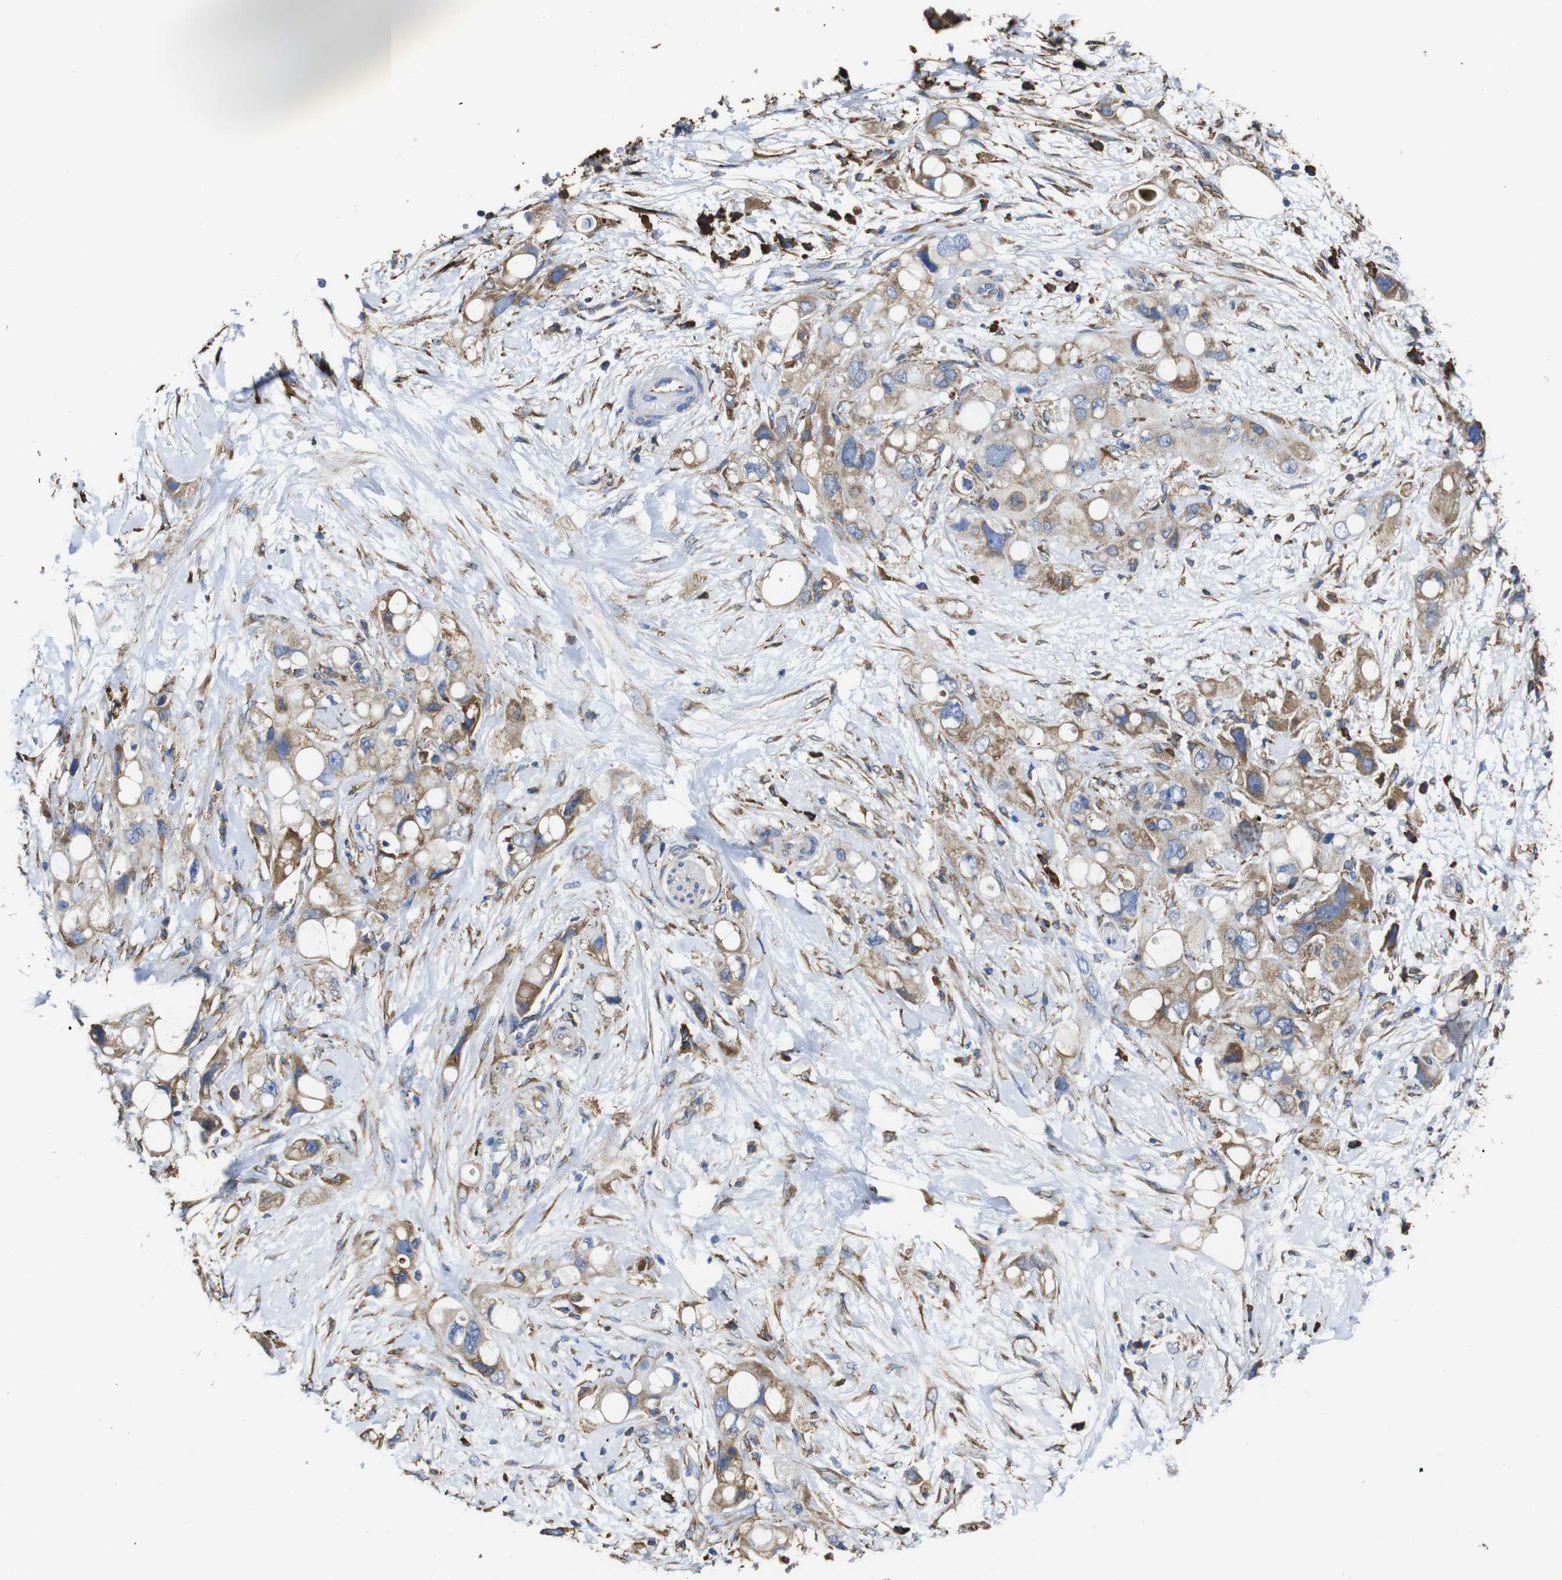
{"staining": {"intensity": "moderate", "quantity": "<25%", "location": "cytoplasmic/membranous"}, "tissue": "pancreatic cancer", "cell_type": "Tumor cells", "image_type": "cancer", "snomed": [{"axis": "morphology", "description": "Adenocarcinoma, NOS"}, {"axis": "topography", "description": "Pancreas"}], "caption": "Moderate cytoplasmic/membranous staining is seen in about <25% of tumor cells in pancreatic cancer.", "gene": "PPIB", "patient": {"sex": "female", "age": 56}}